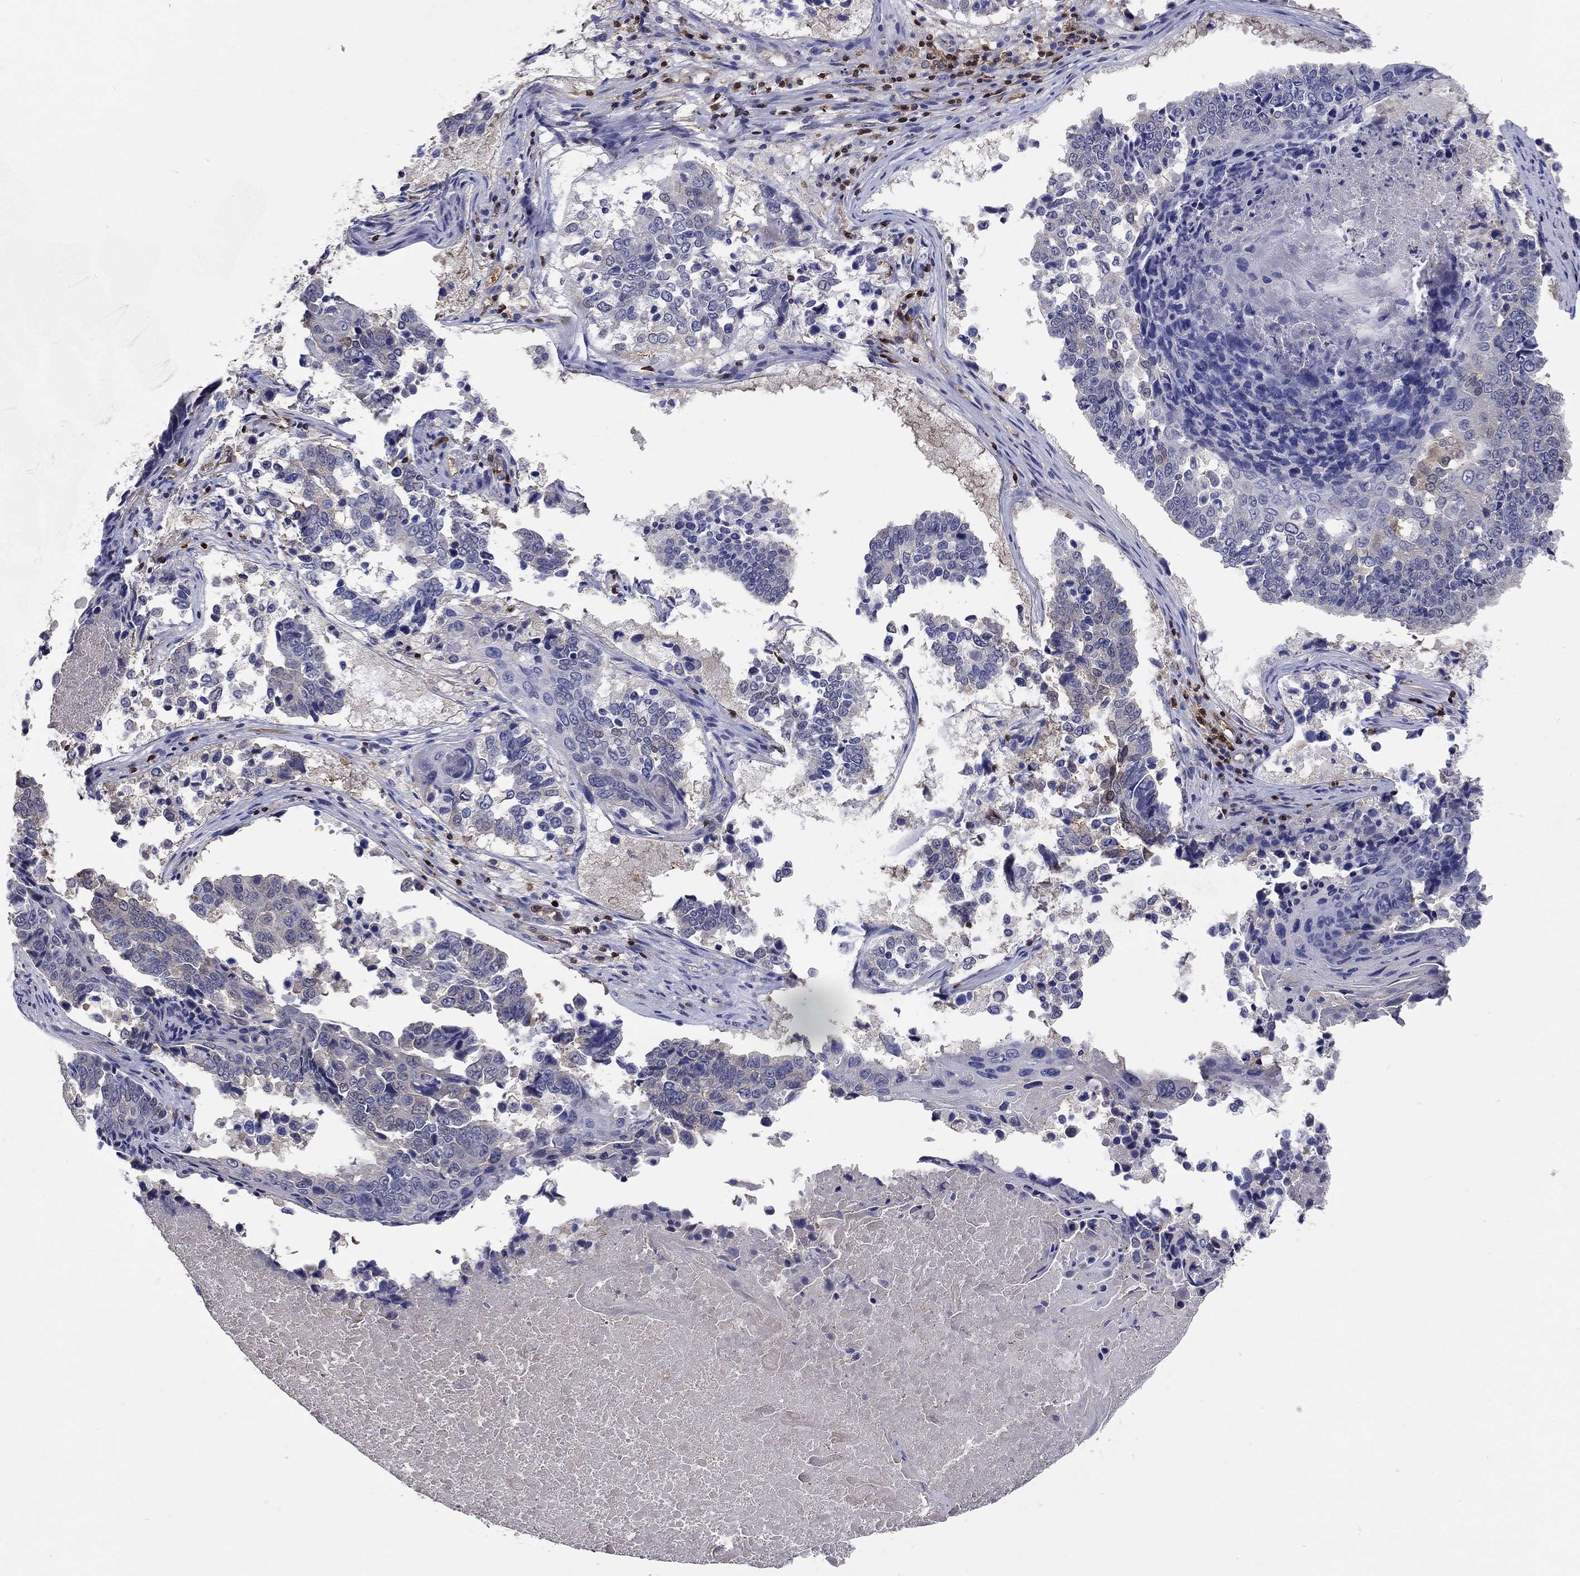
{"staining": {"intensity": "negative", "quantity": "none", "location": "none"}, "tissue": "lung cancer", "cell_type": "Tumor cells", "image_type": "cancer", "snomed": [{"axis": "morphology", "description": "Squamous cell carcinoma, NOS"}, {"axis": "topography", "description": "Lung"}], "caption": "An image of lung squamous cell carcinoma stained for a protein reveals no brown staining in tumor cells. (DAB (3,3'-diaminobenzidine) immunohistochemistry with hematoxylin counter stain).", "gene": "AGFG2", "patient": {"sex": "male", "age": 73}}